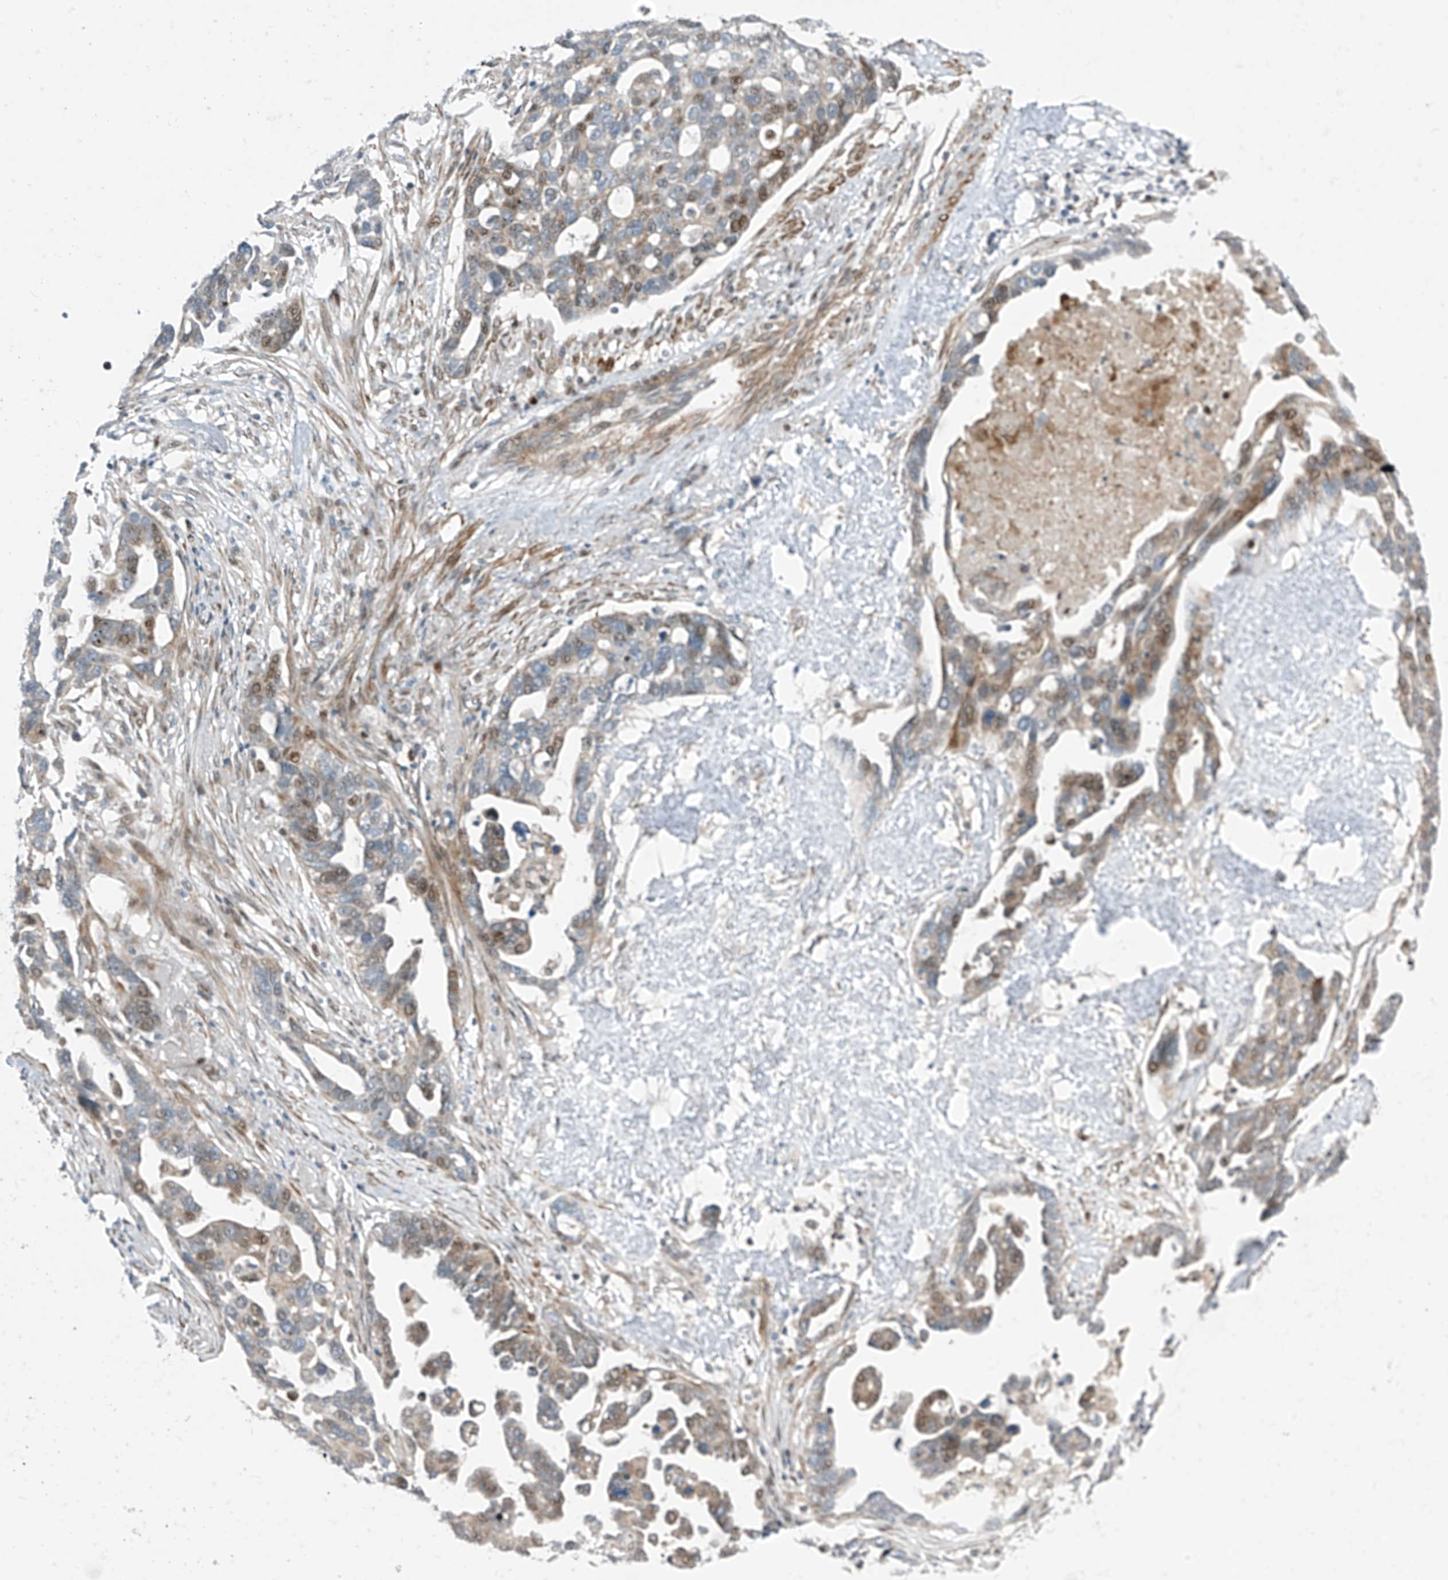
{"staining": {"intensity": "moderate", "quantity": "25%-75%", "location": "cytoplasmic/membranous"}, "tissue": "ovarian cancer", "cell_type": "Tumor cells", "image_type": "cancer", "snomed": [{"axis": "morphology", "description": "Cystadenocarcinoma, serous, NOS"}, {"axis": "topography", "description": "Ovary"}], "caption": "Immunohistochemistry staining of serous cystadenocarcinoma (ovarian), which demonstrates medium levels of moderate cytoplasmic/membranous expression in about 25%-75% of tumor cells indicating moderate cytoplasmic/membranous protein expression. The staining was performed using DAB (brown) for protein detection and nuclei were counterstained in hematoxylin (blue).", "gene": "PPCS", "patient": {"sex": "female", "age": 54}}